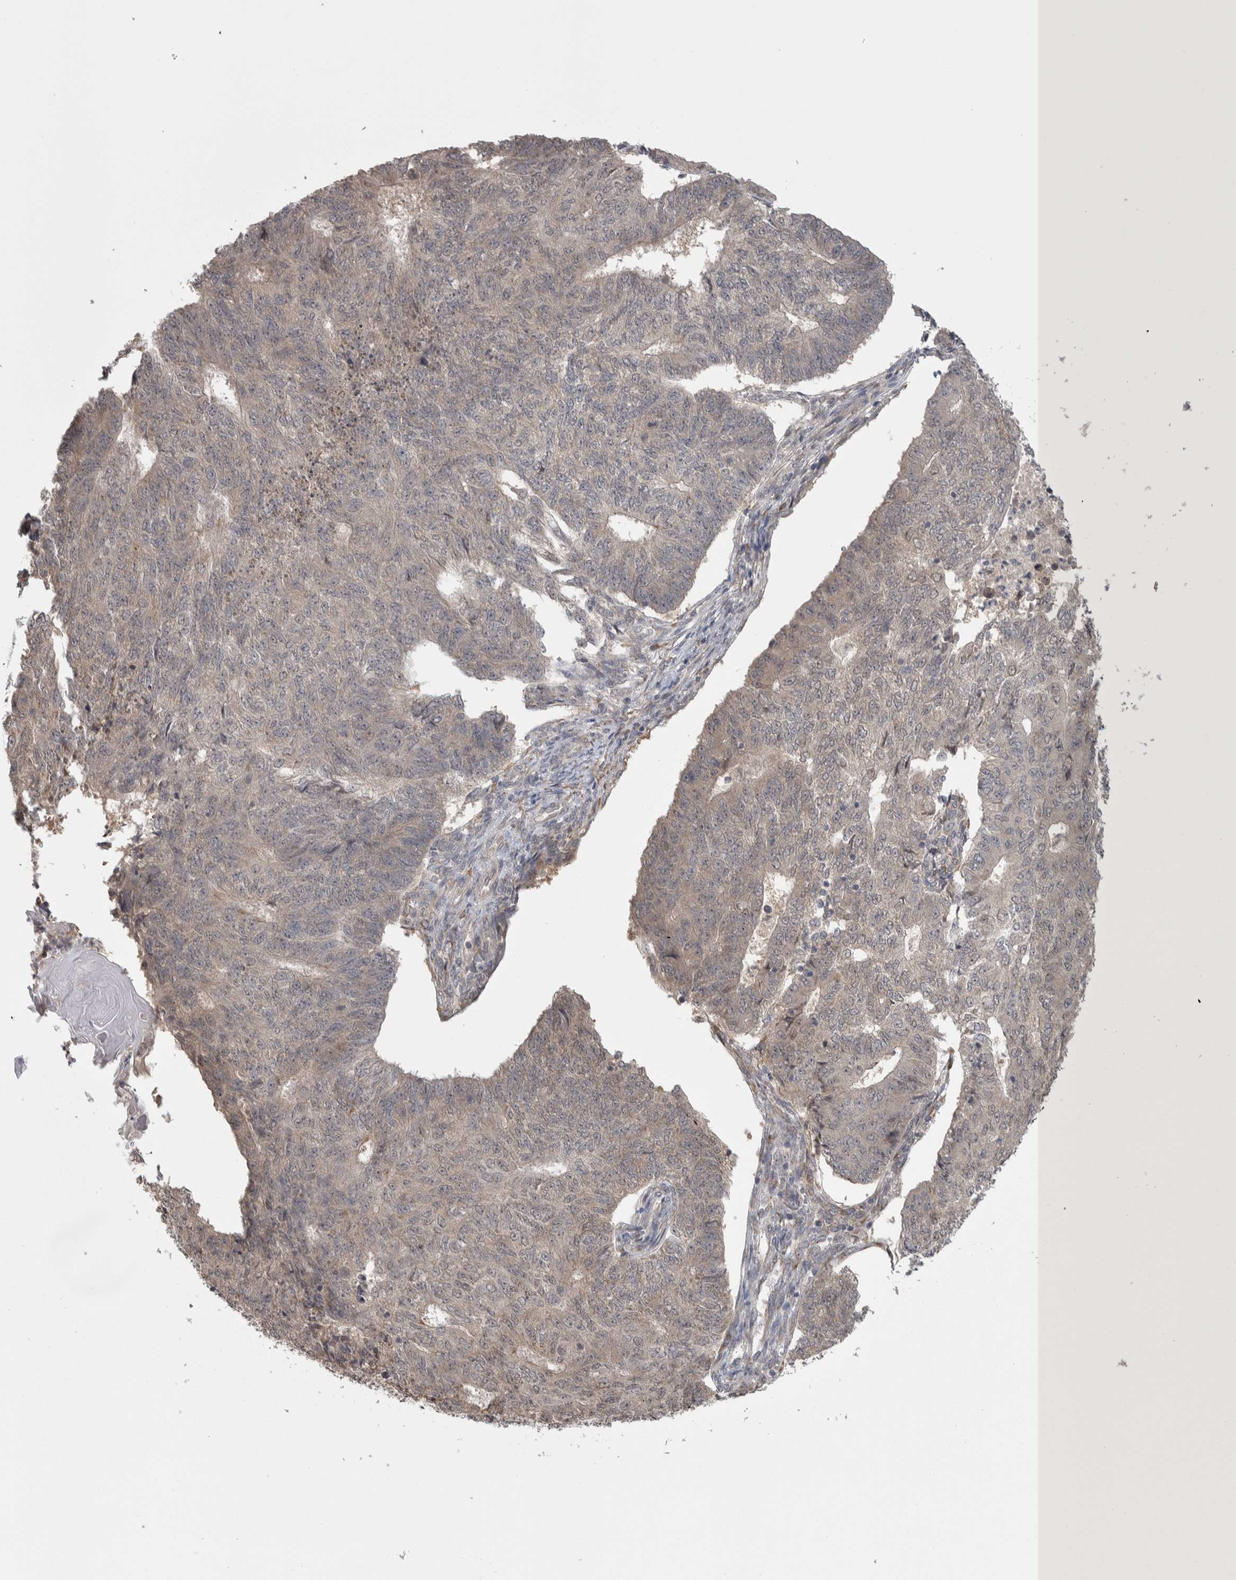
{"staining": {"intensity": "weak", "quantity": "<25%", "location": "cytoplasmic/membranous"}, "tissue": "endometrial cancer", "cell_type": "Tumor cells", "image_type": "cancer", "snomed": [{"axis": "morphology", "description": "Adenocarcinoma, NOS"}, {"axis": "topography", "description": "Endometrium"}], "caption": "The histopathology image displays no significant staining in tumor cells of endometrial adenocarcinoma. (Stains: DAB IHC with hematoxylin counter stain, Microscopy: brightfield microscopy at high magnification).", "gene": "CUL2", "patient": {"sex": "female", "age": 32}}